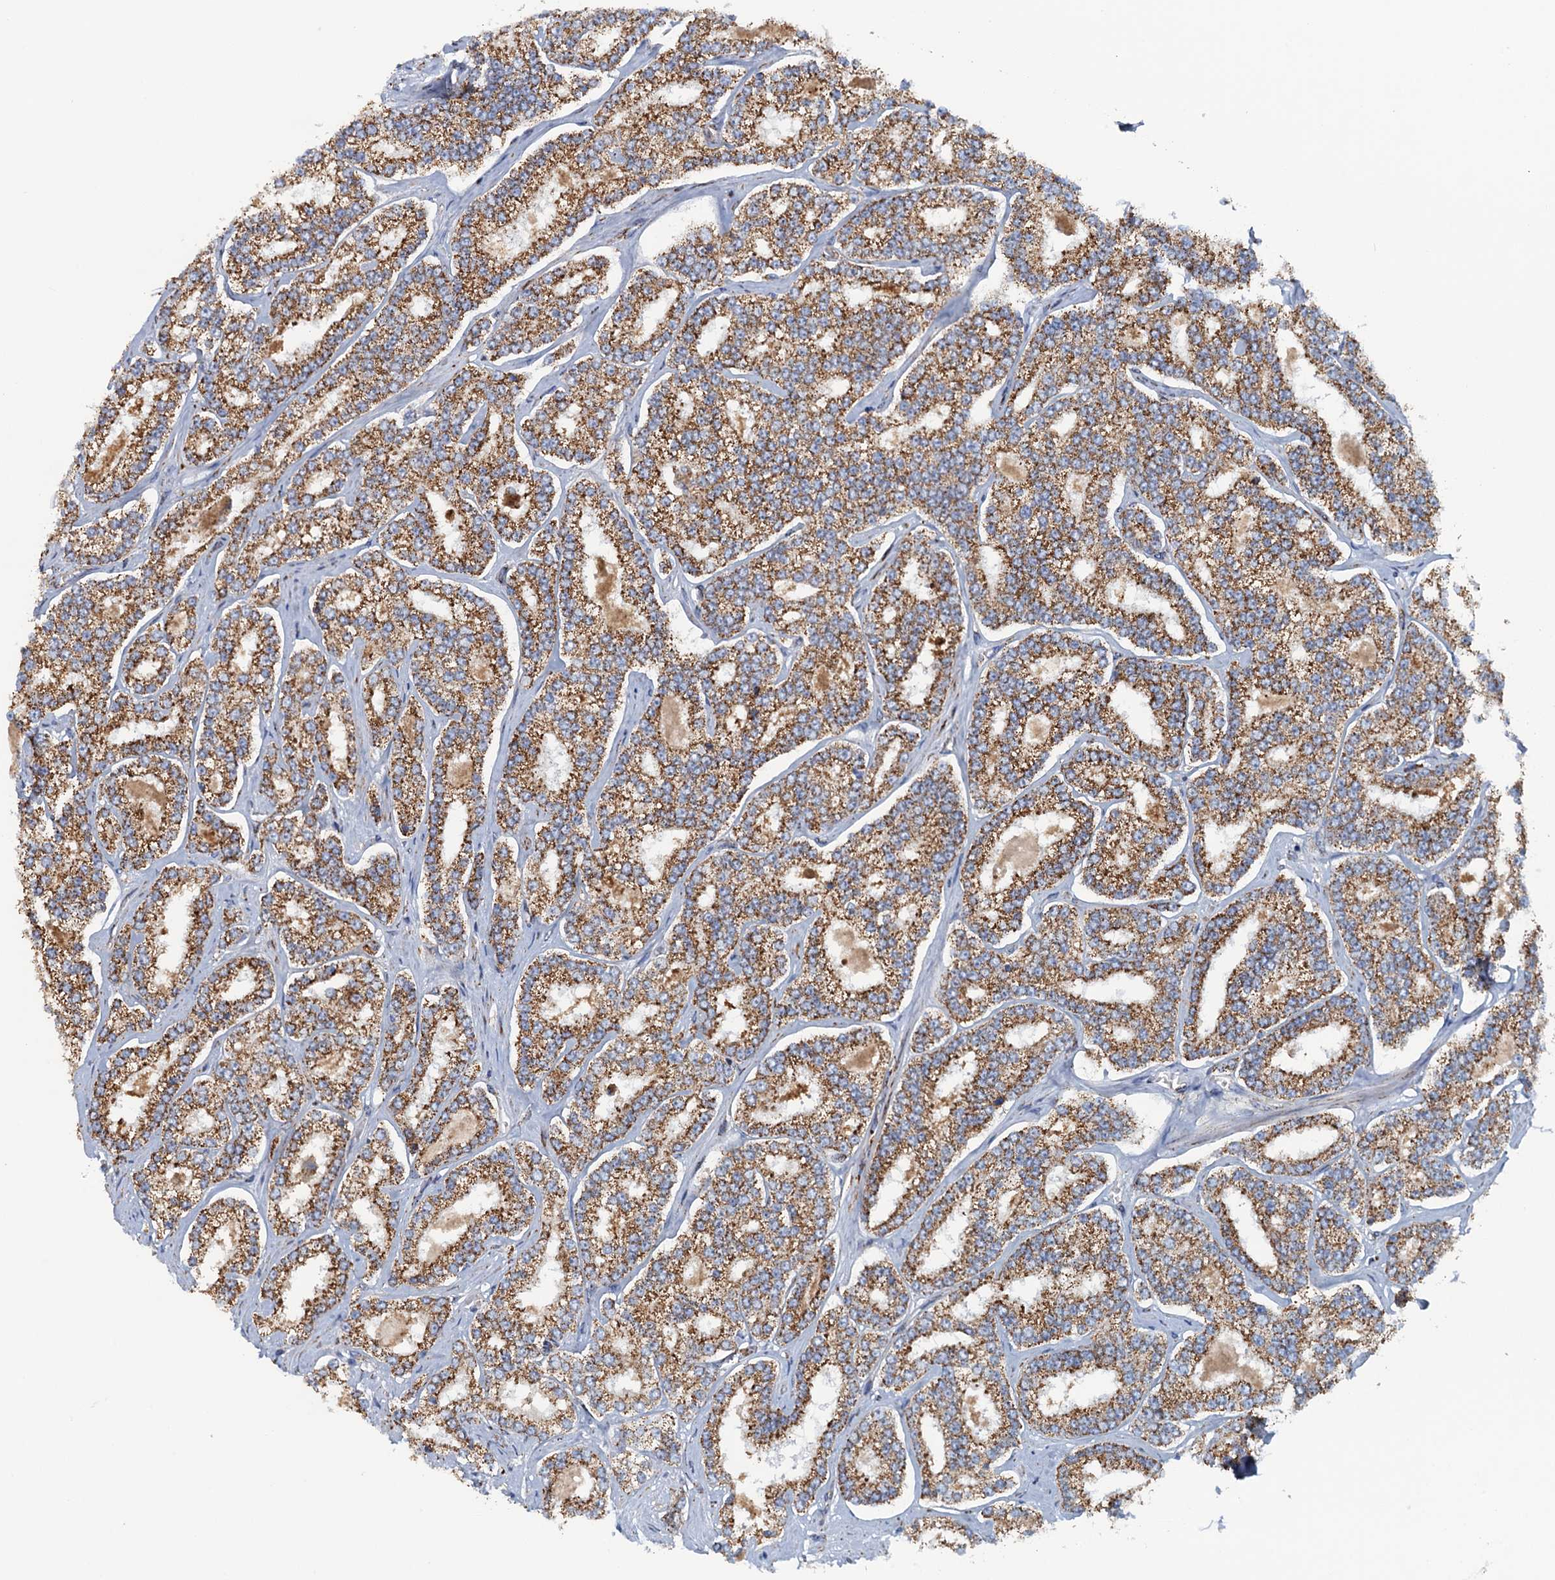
{"staining": {"intensity": "strong", "quantity": ">75%", "location": "cytoplasmic/membranous"}, "tissue": "prostate cancer", "cell_type": "Tumor cells", "image_type": "cancer", "snomed": [{"axis": "morphology", "description": "Normal tissue, NOS"}, {"axis": "morphology", "description": "Adenocarcinoma, High grade"}, {"axis": "topography", "description": "Prostate"}], "caption": "Immunohistochemistry staining of high-grade adenocarcinoma (prostate), which exhibits high levels of strong cytoplasmic/membranous staining in about >75% of tumor cells indicating strong cytoplasmic/membranous protein expression. The staining was performed using DAB (3,3'-diaminobenzidine) (brown) for protein detection and nuclei were counterstained in hematoxylin (blue).", "gene": "GTPBP3", "patient": {"sex": "male", "age": 83}}